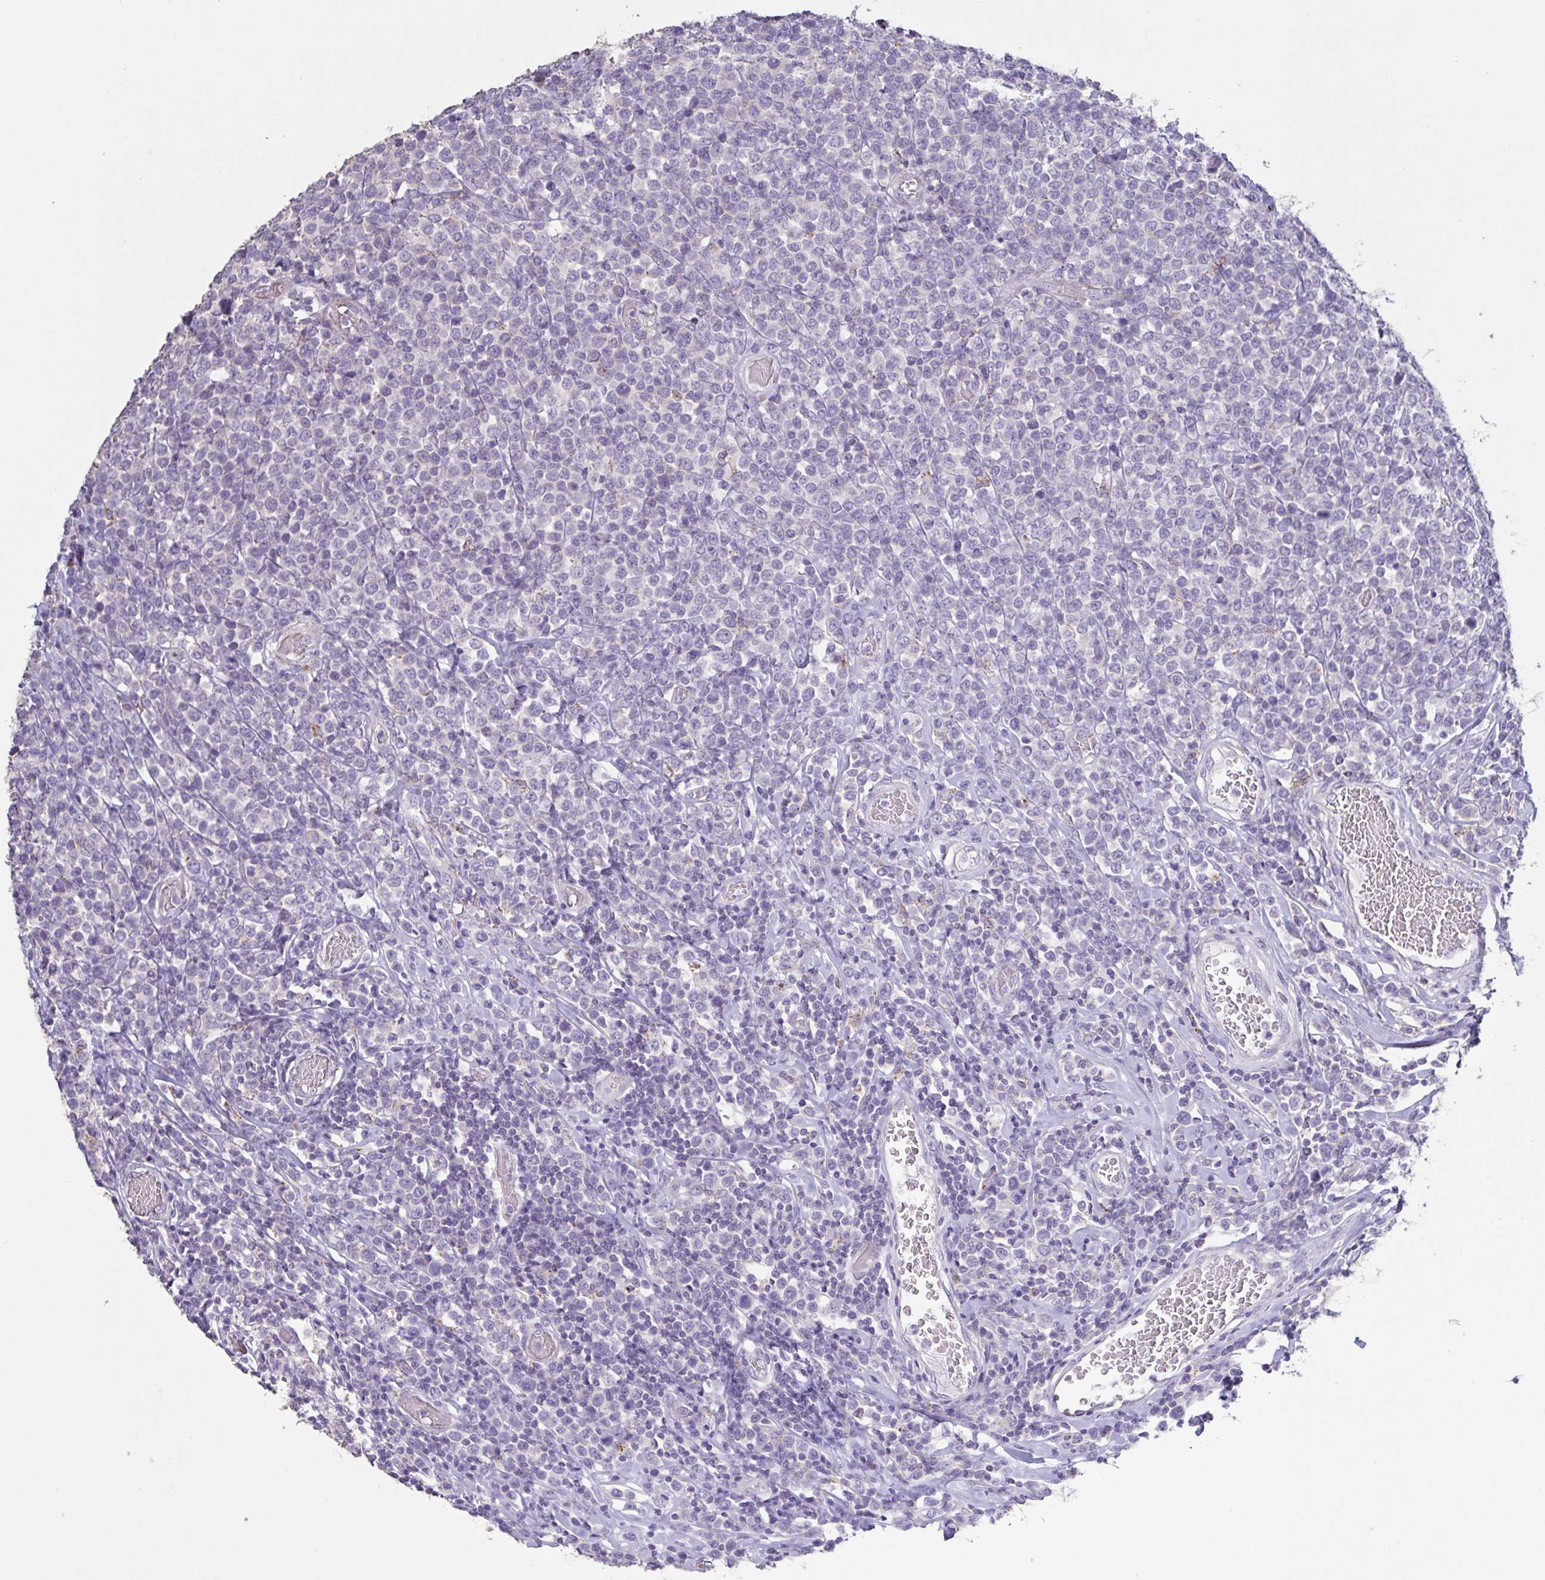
{"staining": {"intensity": "negative", "quantity": "none", "location": "none"}, "tissue": "lymphoma", "cell_type": "Tumor cells", "image_type": "cancer", "snomed": [{"axis": "morphology", "description": "Malignant lymphoma, non-Hodgkin's type, High grade"}, {"axis": "topography", "description": "Soft tissue"}], "caption": "Immunohistochemistry image of neoplastic tissue: human lymphoma stained with DAB displays no significant protein expression in tumor cells.", "gene": "CHMP5", "patient": {"sex": "female", "age": 56}}